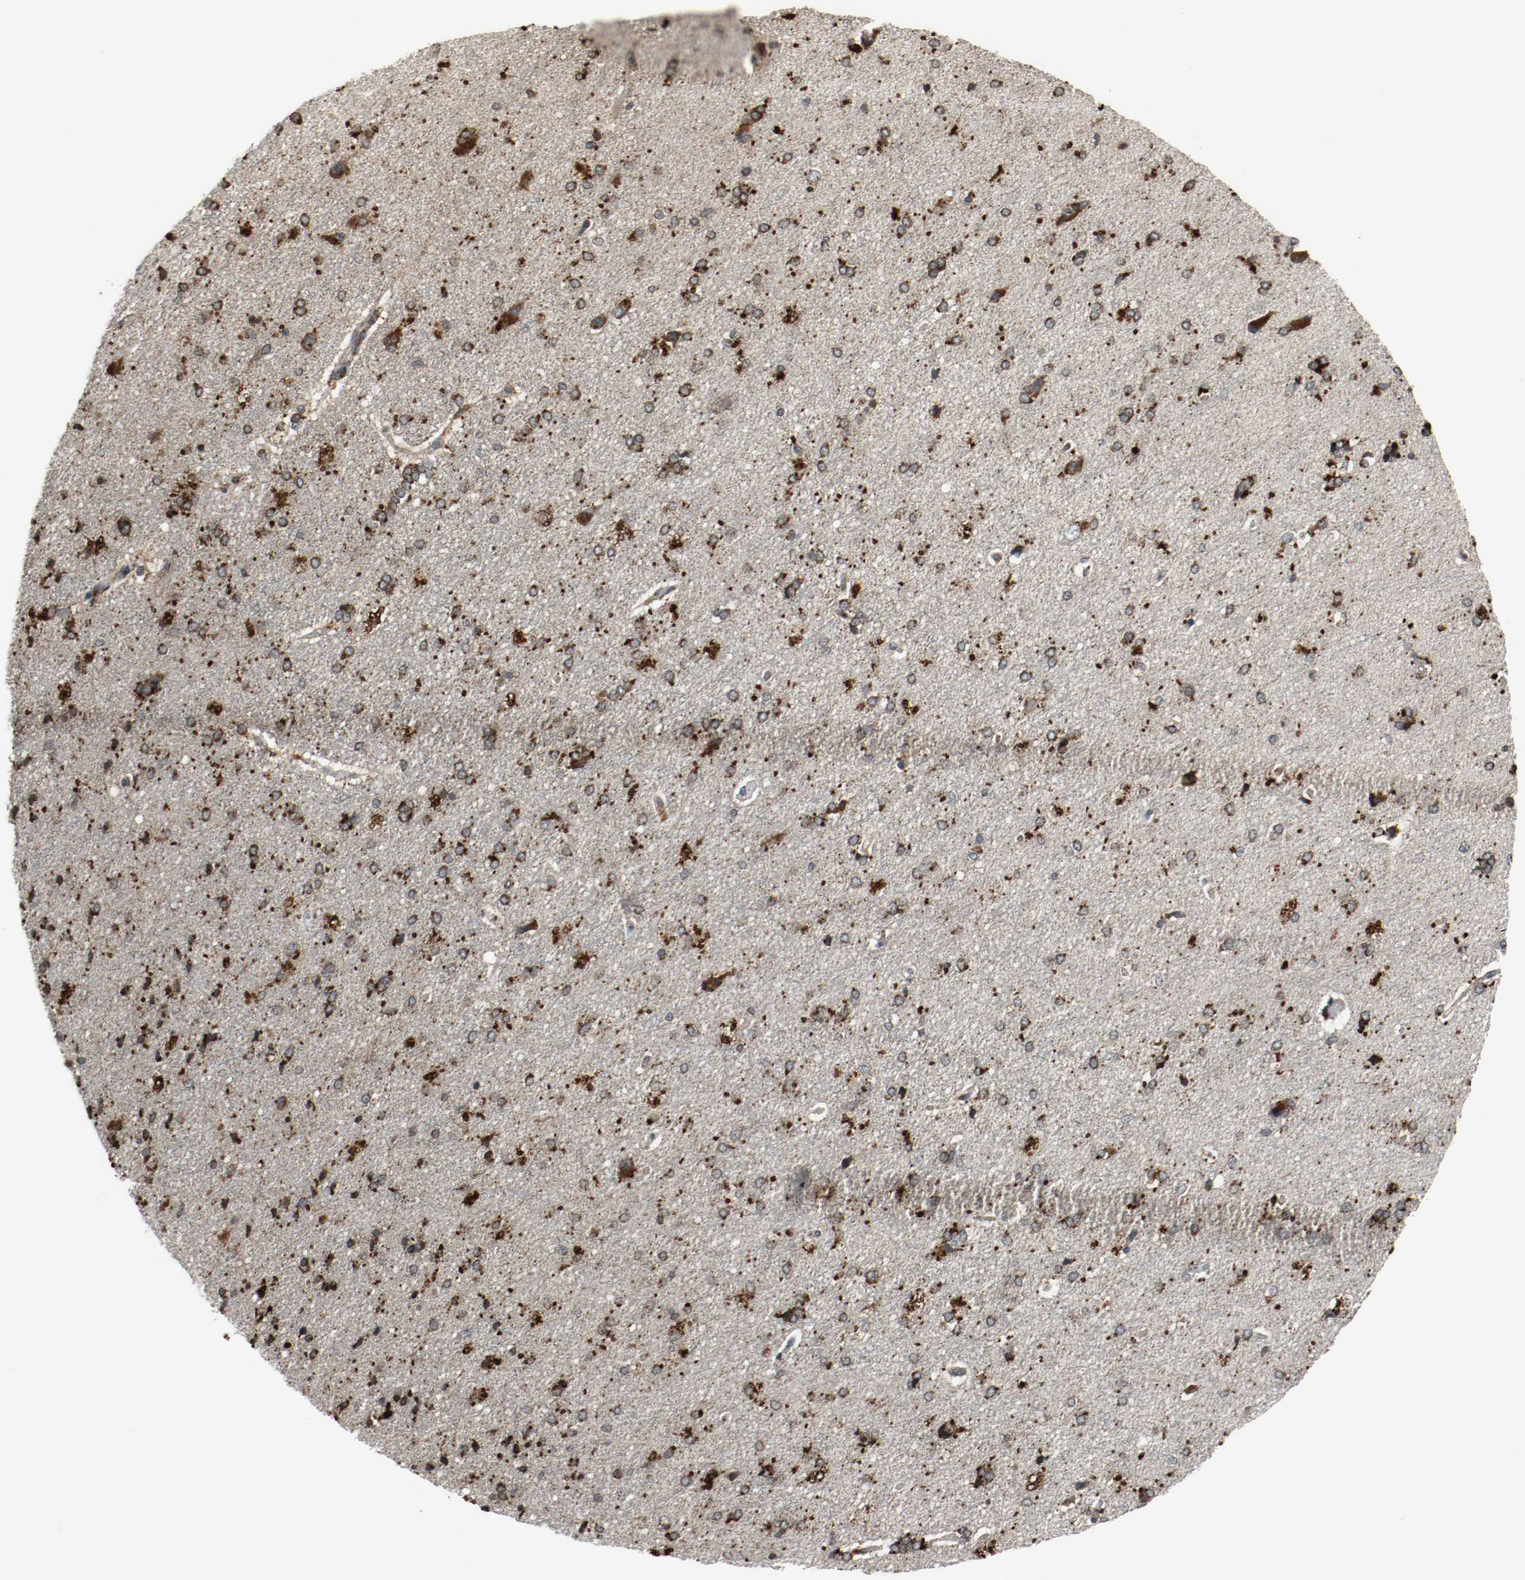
{"staining": {"intensity": "moderate", "quantity": ">75%", "location": "cytoplasmic/membranous"}, "tissue": "cerebral cortex", "cell_type": "Endothelial cells", "image_type": "normal", "snomed": [{"axis": "morphology", "description": "Normal tissue, NOS"}, {"axis": "topography", "description": "Cerebral cortex"}], "caption": "A medium amount of moderate cytoplasmic/membranous positivity is appreciated in approximately >75% of endothelial cells in benign cerebral cortex.", "gene": "LAMP2", "patient": {"sex": "male", "age": 62}}